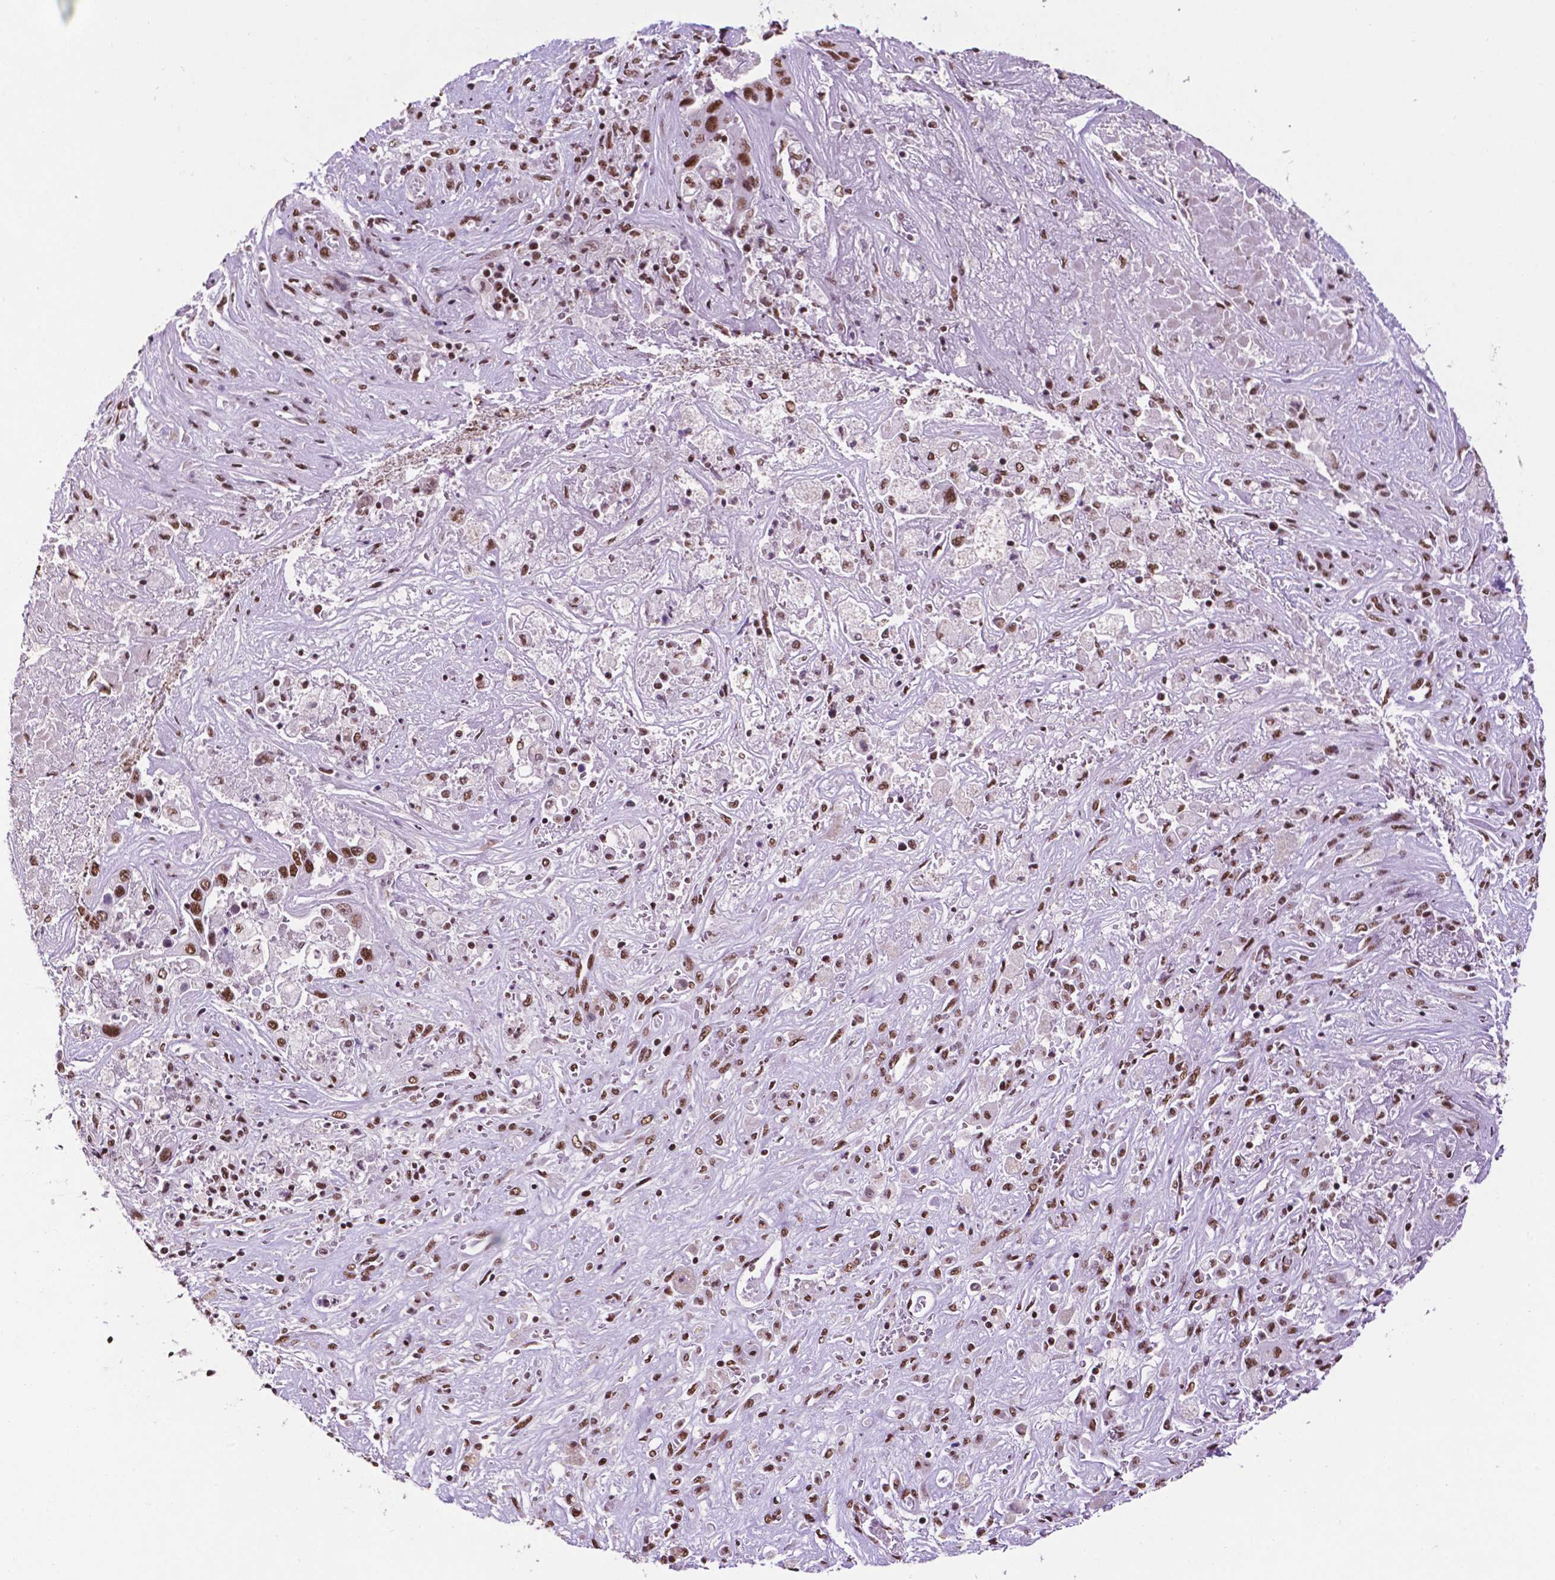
{"staining": {"intensity": "strong", "quantity": ">75%", "location": "nuclear"}, "tissue": "liver cancer", "cell_type": "Tumor cells", "image_type": "cancer", "snomed": [{"axis": "morphology", "description": "Cholangiocarcinoma"}, {"axis": "topography", "description": "Liver"}], "caption": "Tumor cells demonstrate high levels of strong nuclear positivity in approximately >75% of cells in human liver cancer (cholangiocarcinoma).", "gene": "CCAR2", "patient": {"sex": "female", "age": 52}}